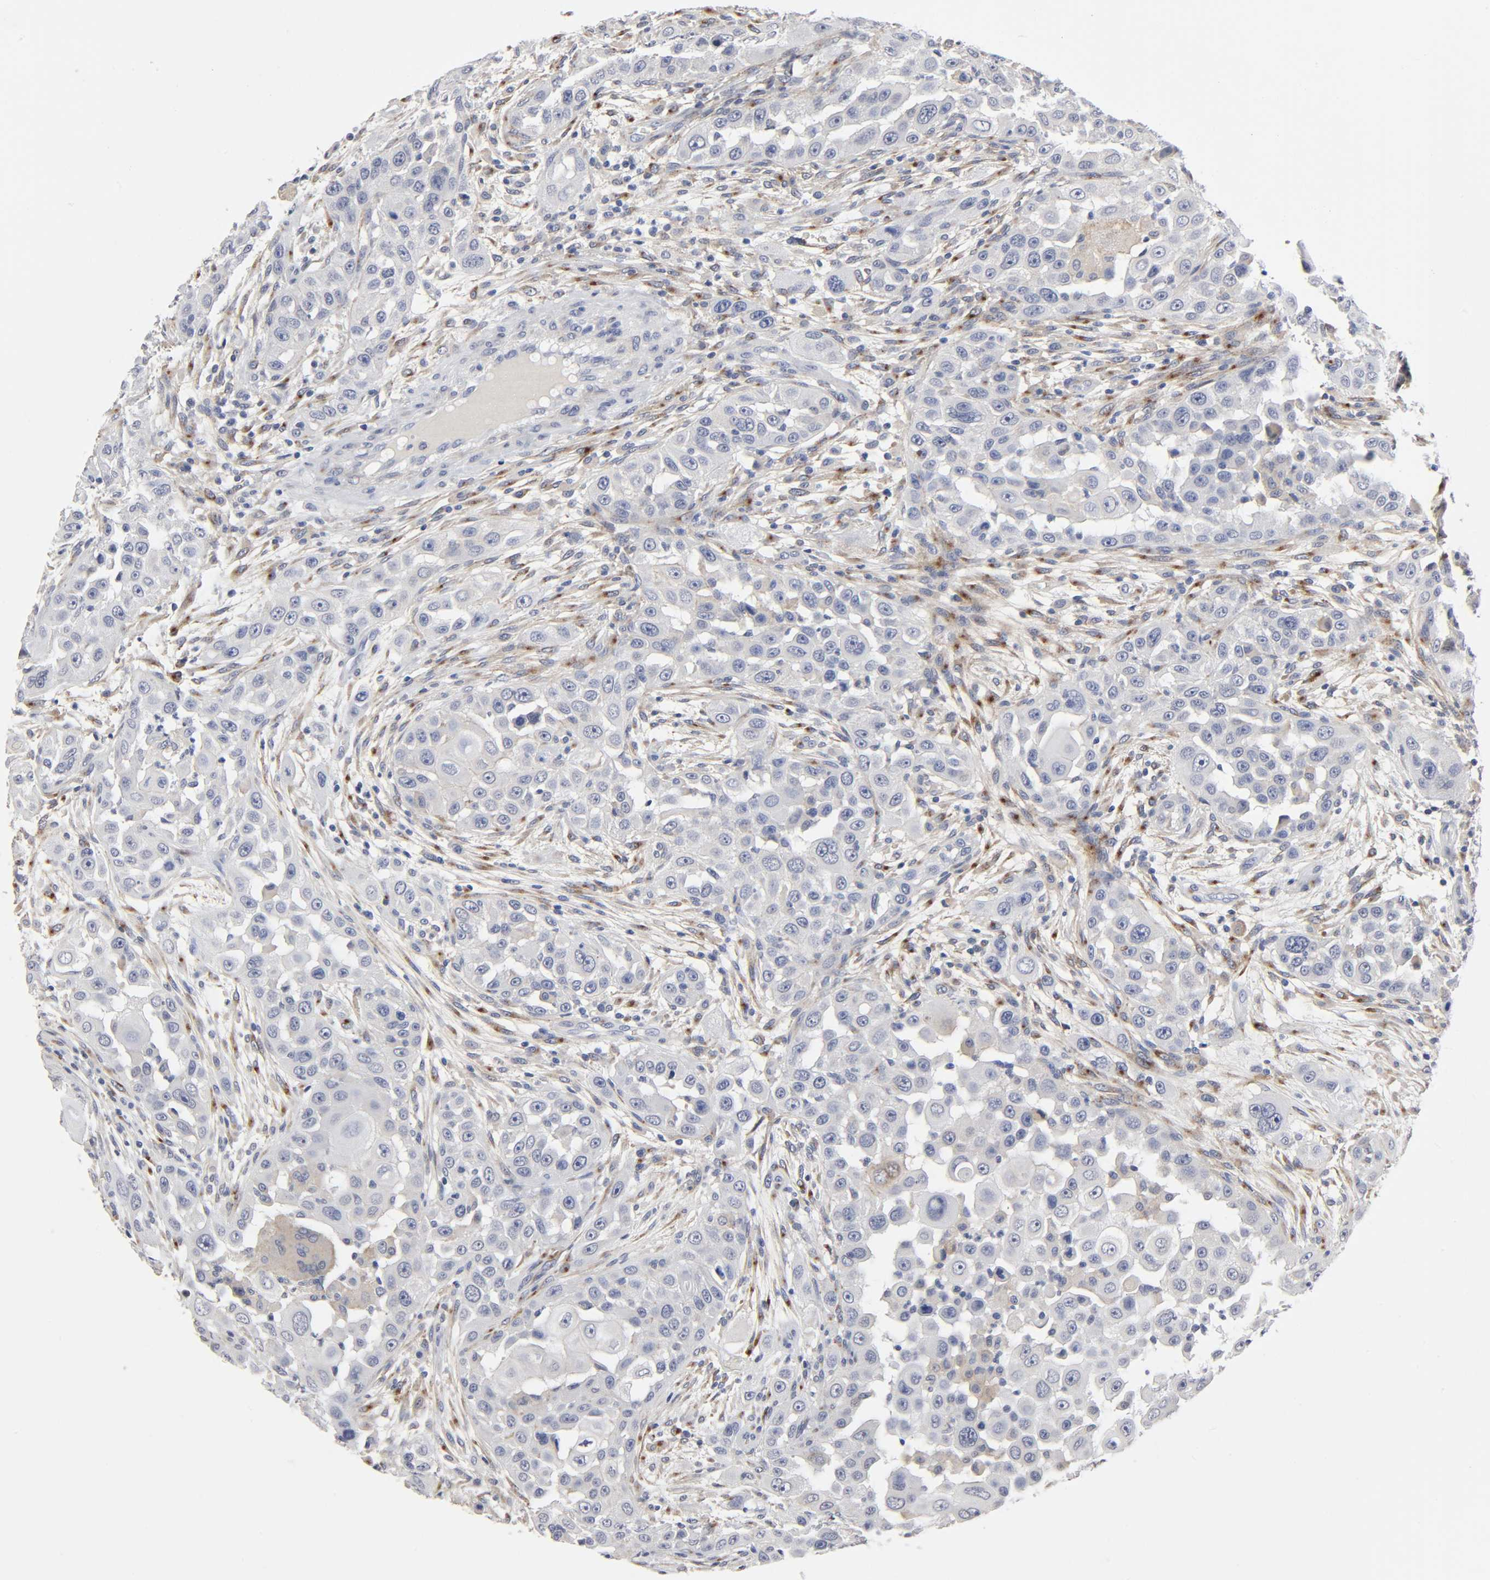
{"staining": {"intensity": "negative", "quantity": "none", "location": "none"}, "tissue": "head and neck cancer", "cell_type": "Tumor cells", "image_type": "cancer", "snomed": [{"axis": "morphology", "description": "Carcinoma, NOS"}, {"axis": "topography", "description": "Head-Neck"}], "caption": "Immunohistochemistry (IHC) of head and neck cancer (carcinoma) reveals no expression in tumor cells. The staining is performed using DAB brown chromogen with nuclei counter-stained in using hematoxylin.", "gene": "LRP1", "patient": {"sex": "male", "age": 87}}